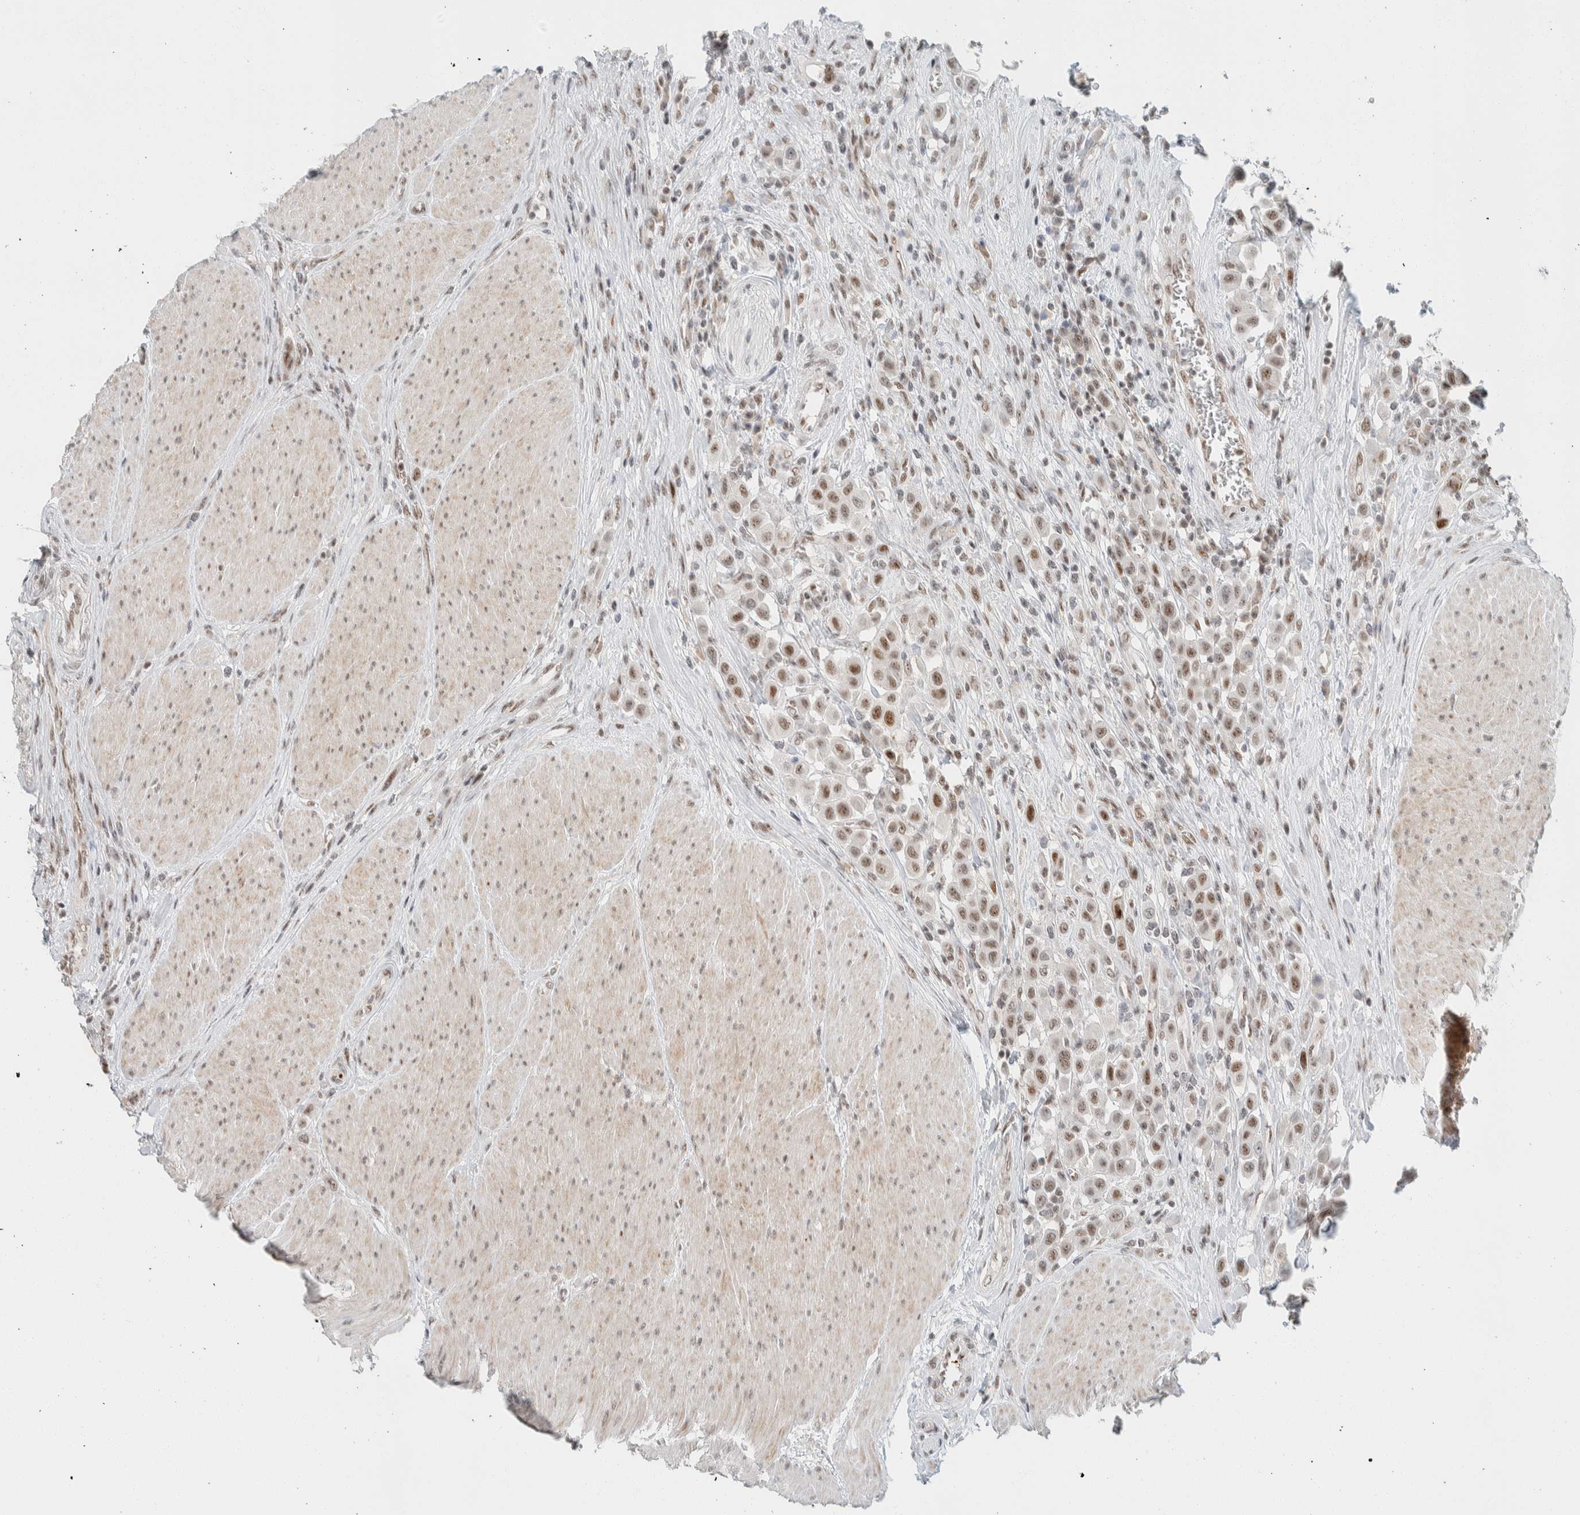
{"staining": {"intensity": "moderate", "quantity": ">75%", "location": "nuclear"}, "tissue": "urothelial cancer", "cell_type": "Tumor cells", "image_type": "cancer", "snomed": [{"axis": "morphology", "description": "Urothelial carcinoma, High grade"}, {"axis": "topography", "description": "Urinary bladder"}], "caption": "Brown immunohistochemical staining in high-grade urothelial carcinoma shows moderate nuclear staining in about >75% of tumor cells.", "gene": "ZBTB2", "patient": {"sex": "male", "age": 50}}